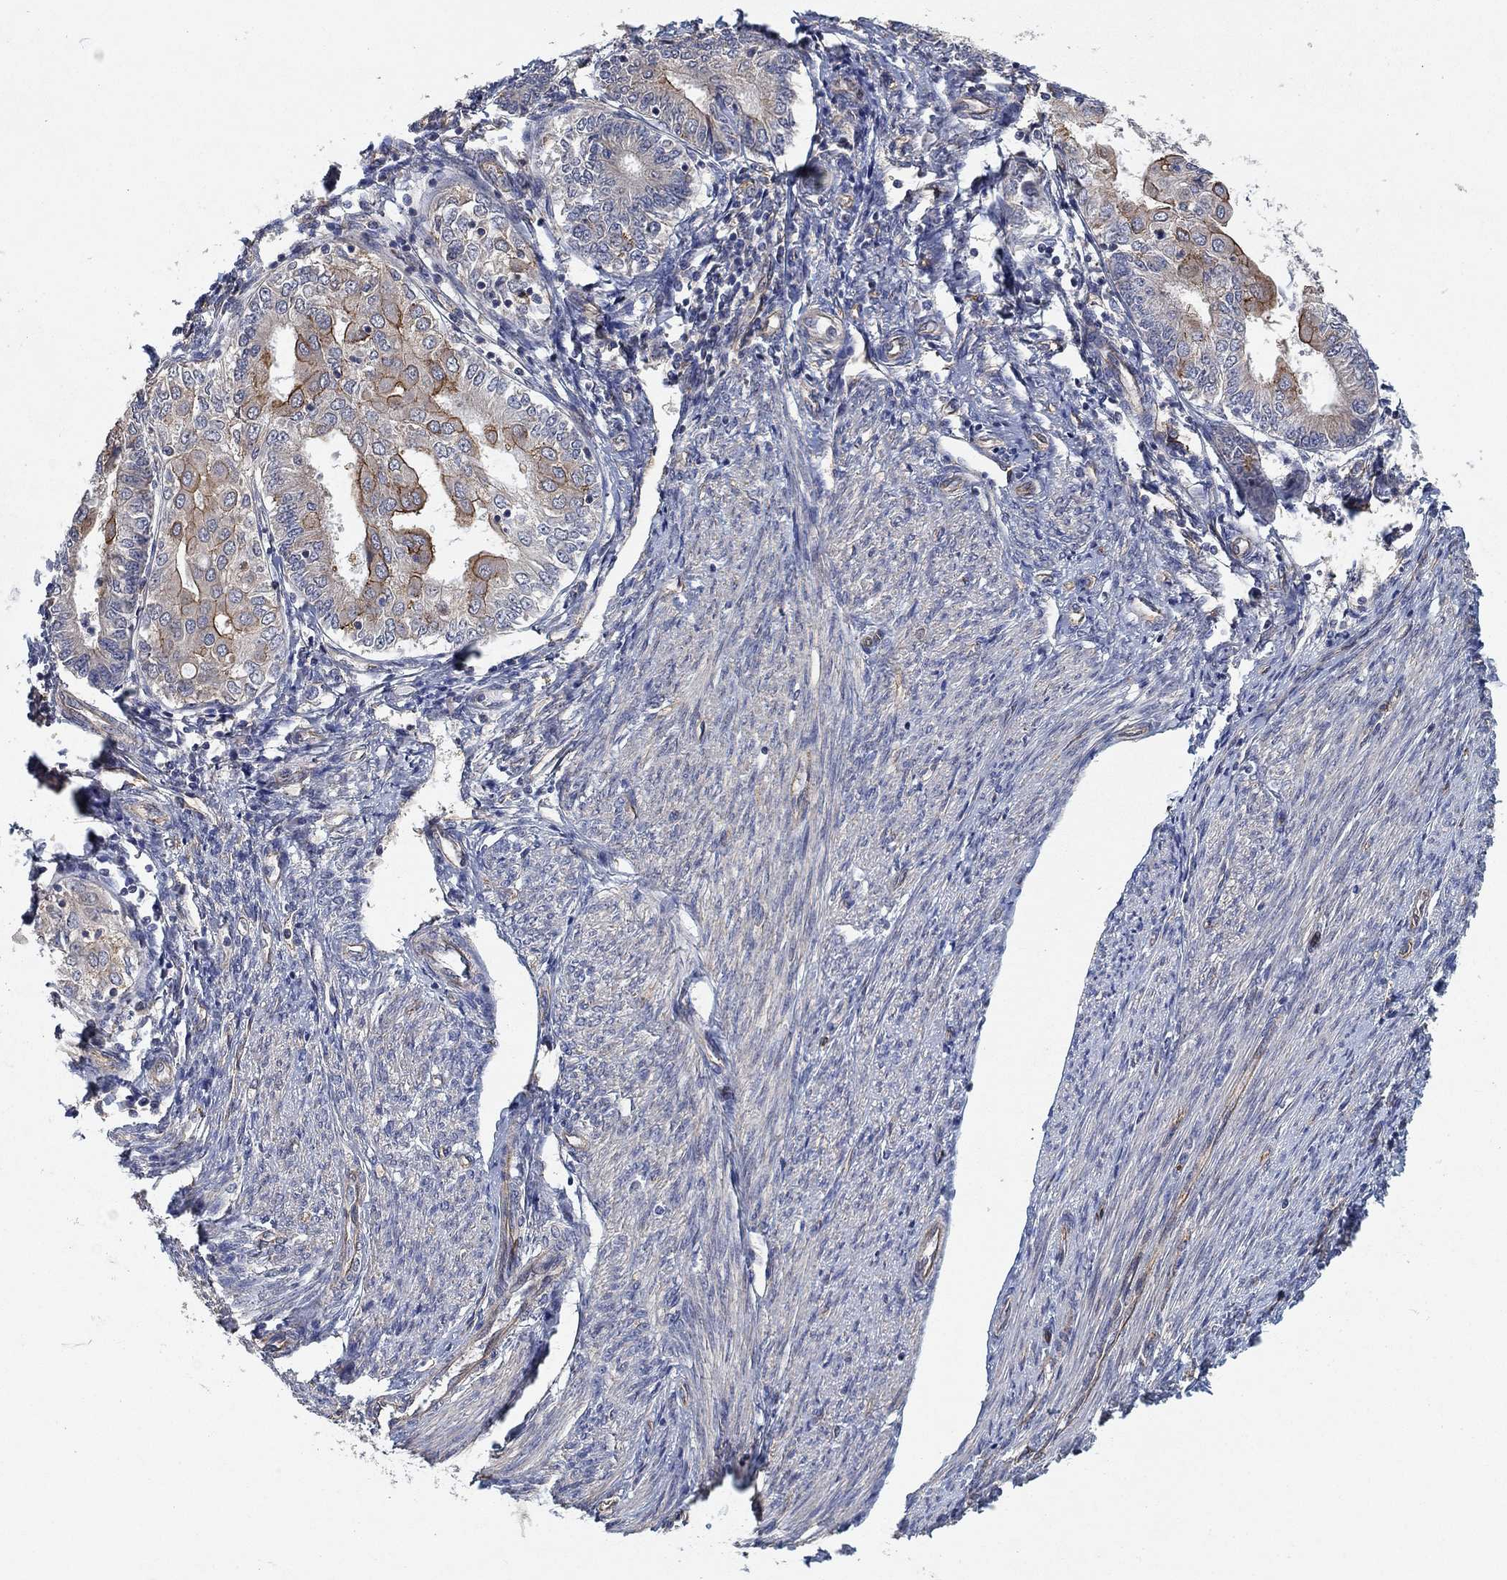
{"staining": {"intensity": "moderate", "quantity": "<25%", "location": "cytoplasmic/membranous"}, "tissue": "endometrial cancer", "cell_type": "Tumor cells", "image_type": "cancer", "snomed": [{"axis": "morphology", "description": "Adenocarcinoma, NOS"}, {"axis": "topography", "description": "Endometrium"}], "caption": "Brown immunohistochemical staining in endometrial cancer (adenocarcinoma) reveals moderate cytoplasmic/membranous expression in approximately <25% of tumor cells.", "gene": "MCUR1", "patient": {"sex": "female", "age": 68}}